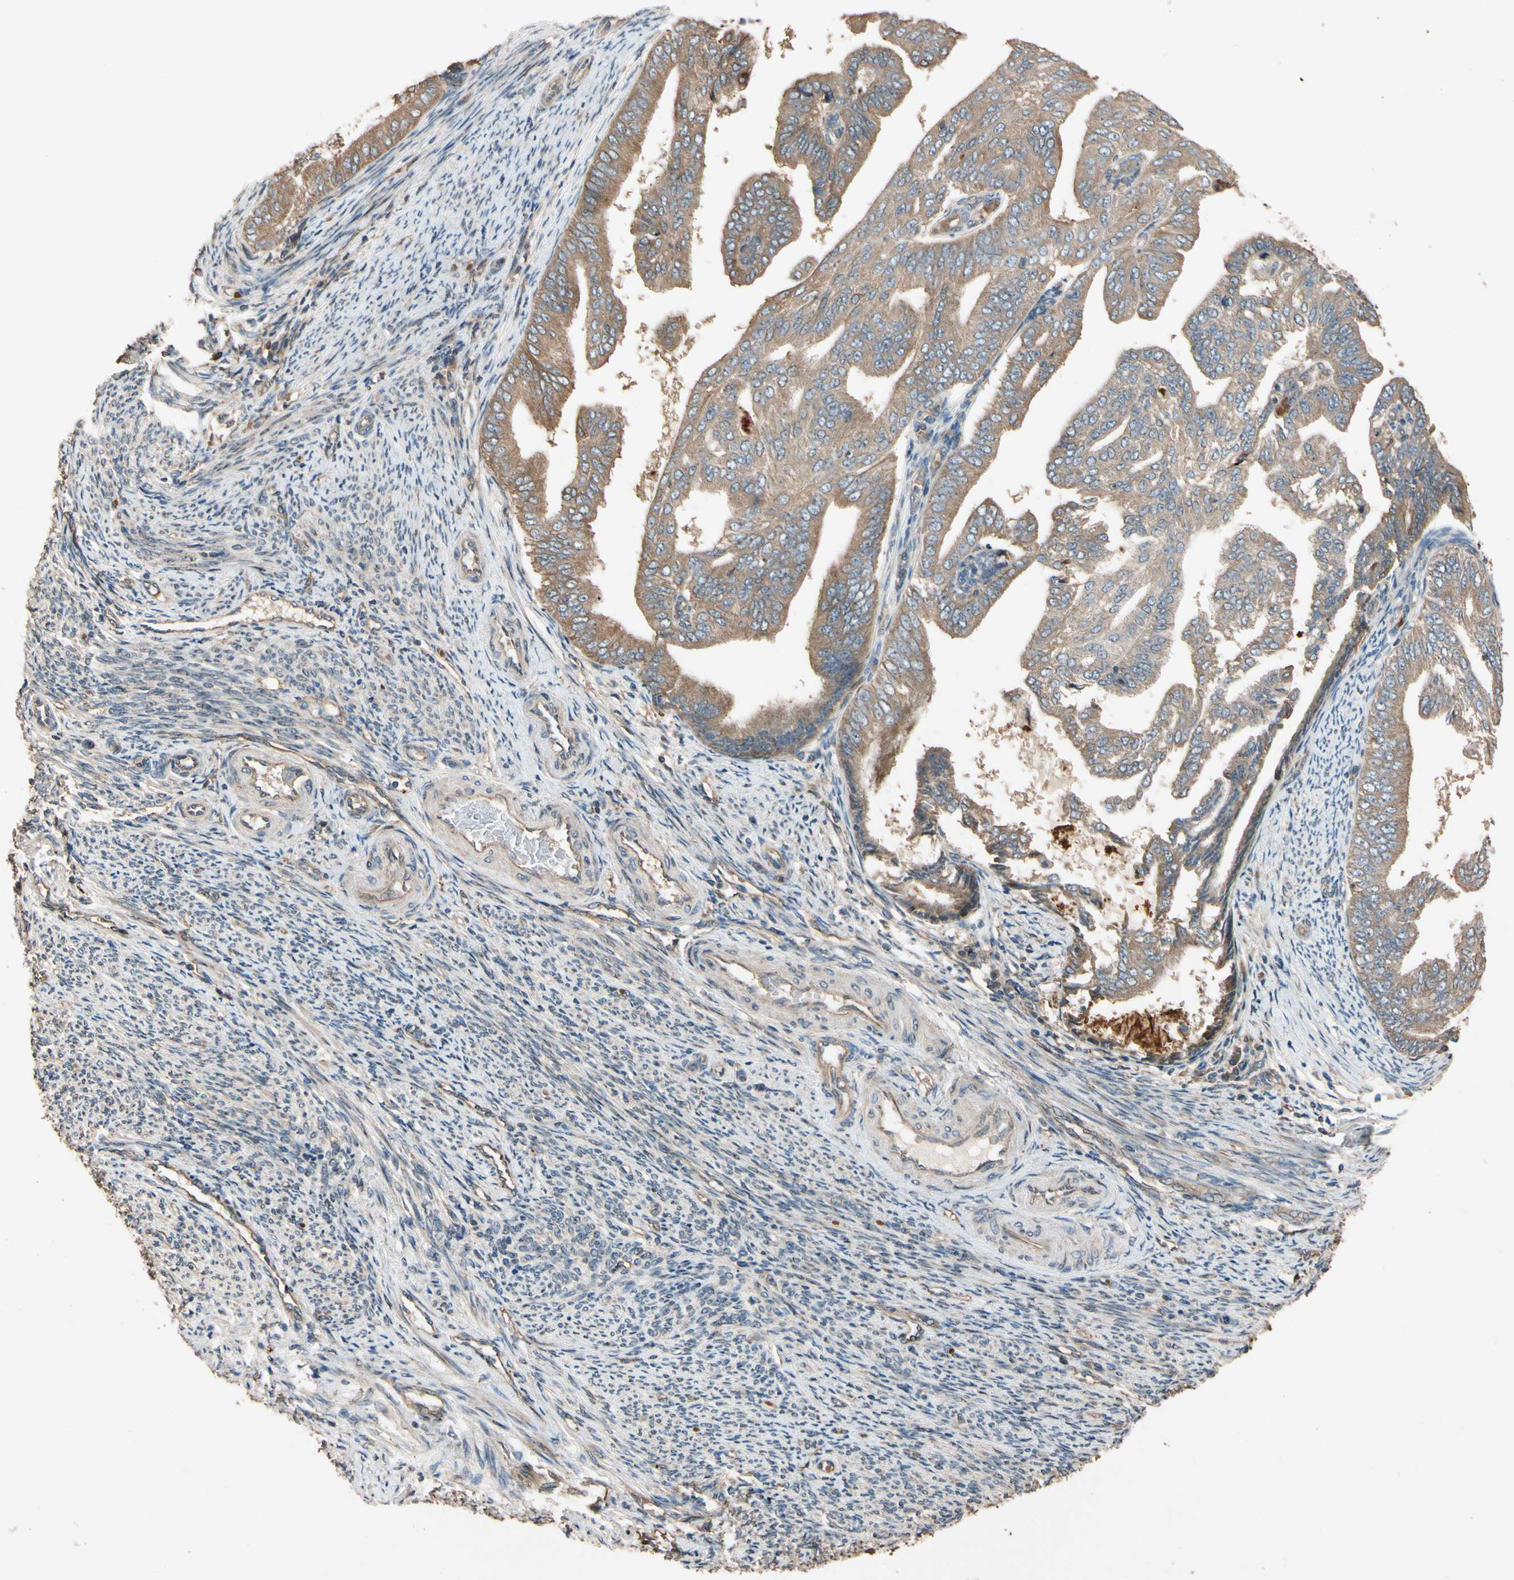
{"staining": {"intensity": "moderate", "quantity": ">75%", "location": "cytoplasmic/membranous"}, "tissue": "endometrial cancer", "cell_type": "Tumor cells", "image_type": "cancer", "snomed": [{"axis": "morphology", "description": "Adenocarcinoma, NOS"}, {"axis": "topography", "description": "Endometrium"}], "caption": "A micrograph of human endometrial adenocarcinoma stained for a protein displays moderate cytoplasmic/membranous brown staining in tumor cells.", "gene": "MGRN1", "patient": {"sex": "female", "age": 58}}